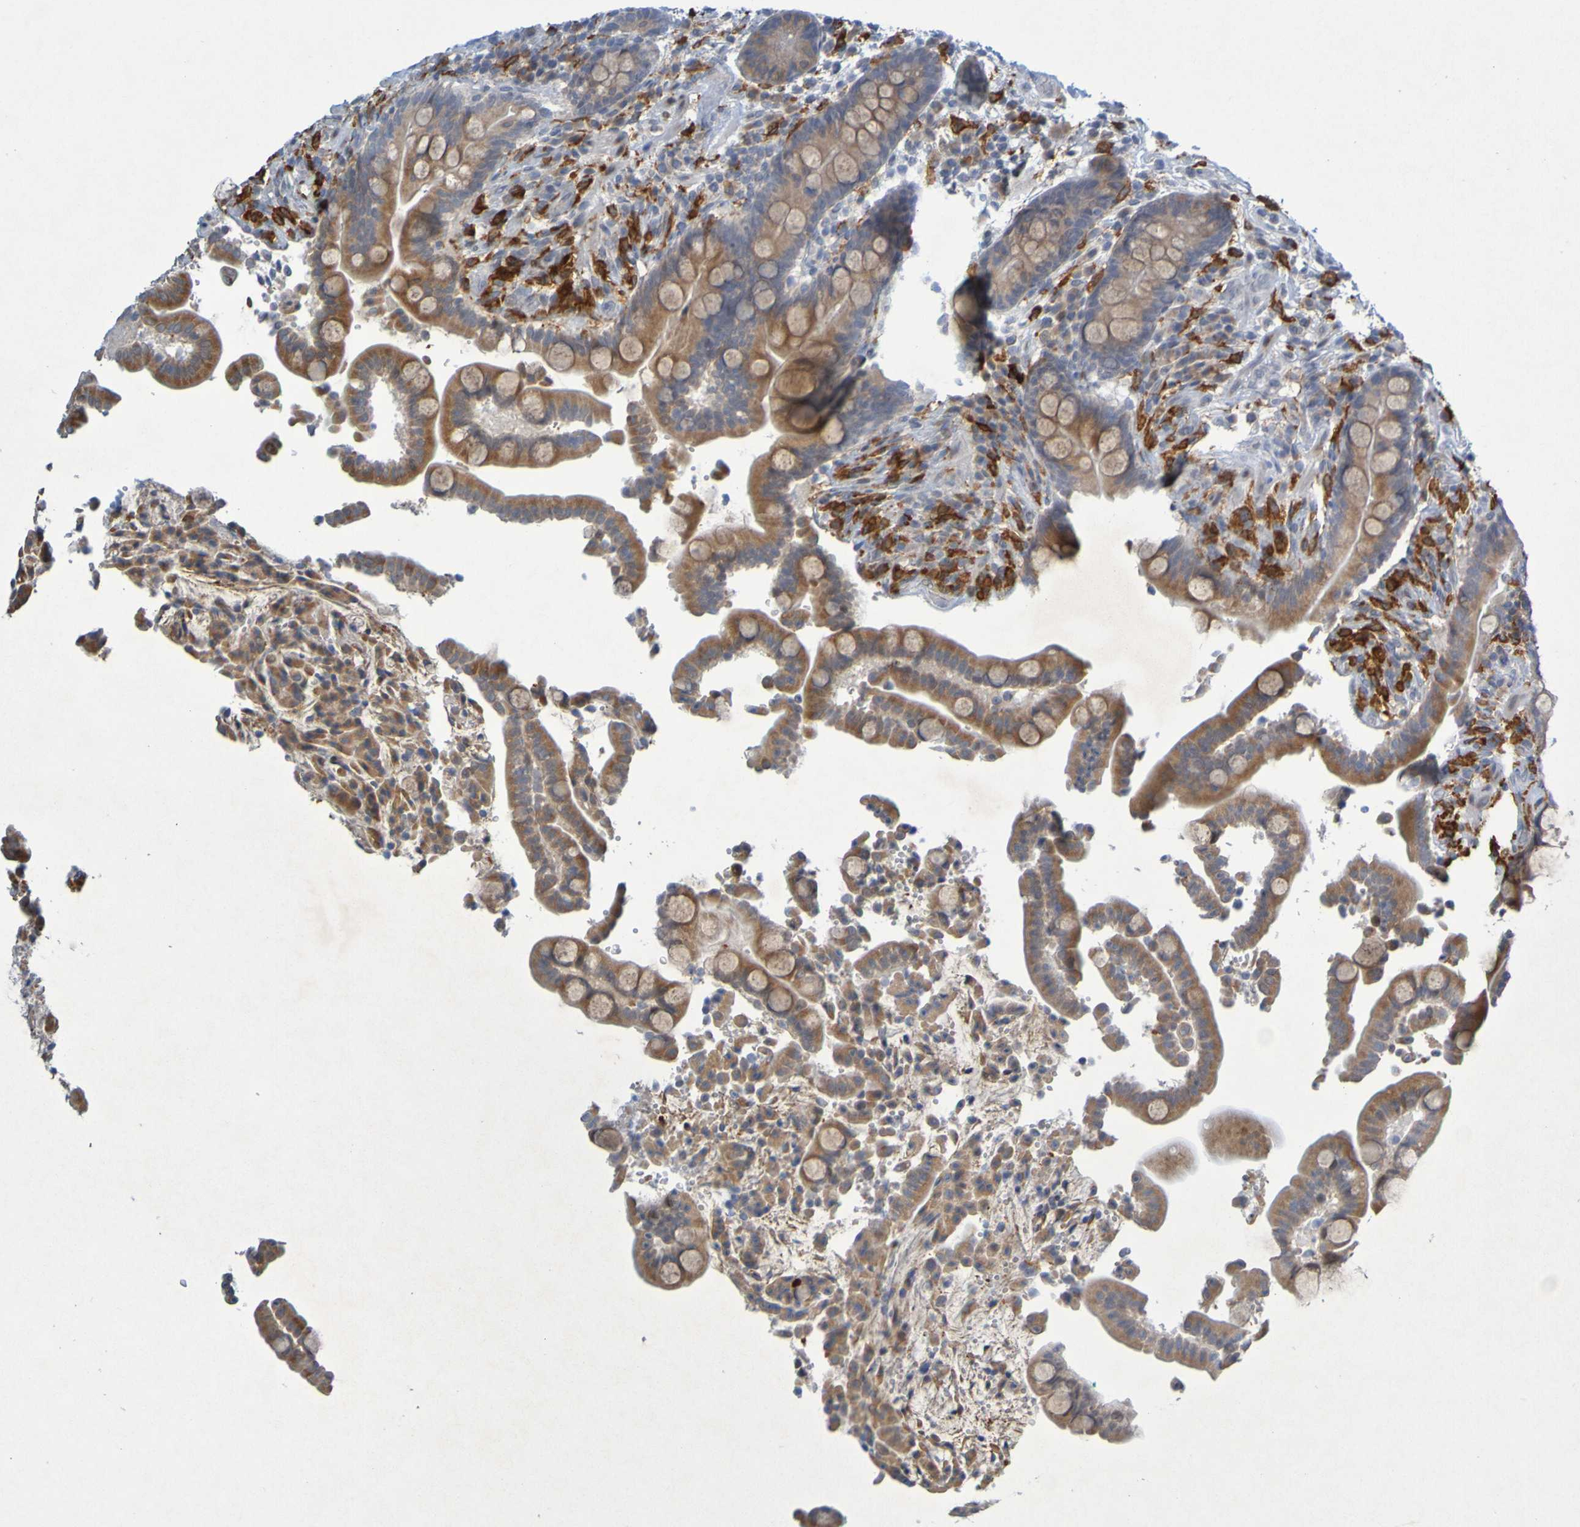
{"staining": {"intensity": "moderate", "quantity": "25%-75%", "location": "cytoplasmic/membranous"}, "tissue": "colon", "cell_type": "Endothelial cells", "image_type": "normal", "snomed": [{"axis": "morphology", "description": "Normal tissue, NOS"}, {"axis": "topography", "description": "Colon"}], "caption": "A medium amount of moderate cytoplasmic/membranous expression is appreciated in about 25%-75% of endothelial cells in benign colon. The protein is stained brown, and the nuclei are stained in blue (DAB (3,3'-diaminobenzidine) IHC with brightfield microscopy, high magnification).", "gene": "LILRB5", "patient": {"sex": "male", "age": 73}}